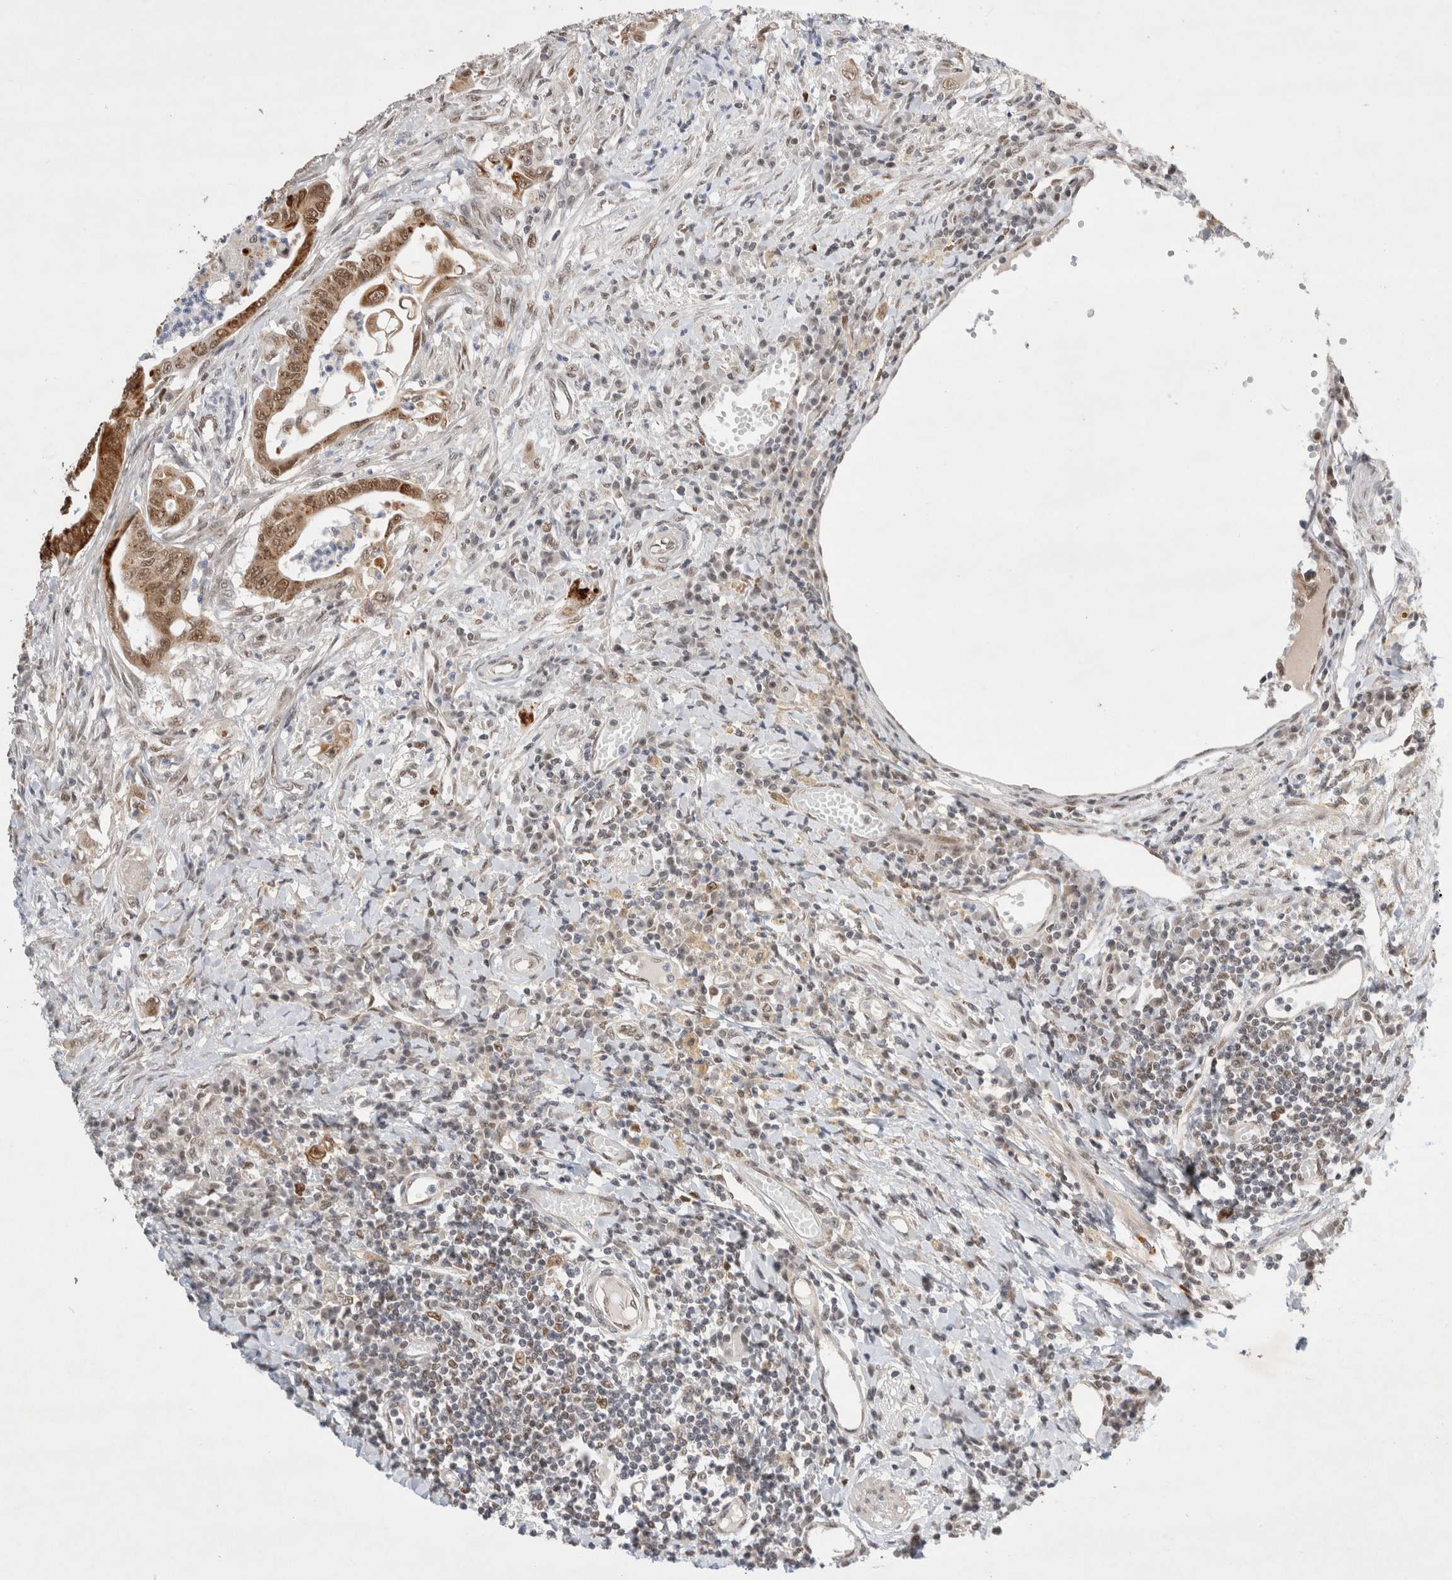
{"staining": {"intensity": "moderate", "quantity": ">75%", "location": "cytoplasmic/membranous,nuclear"}, "tissue": "colorectal cancer", "cell_type": "Tumor cells", "image_type": "cancer", "snomed": [{"axis": "morphology", "description": "Adenoma, NOS"}, {"axis": "morphology", "description": "Adenocarcinoma, NOS"}, {"axis": "topography", "description": "Colon"}], "caption": "Colorectal cancer stained for a protein (brown) demonstrates moderate cytoplasmic/membranous and nuclear positive expression in about >75% of tumor cells.", "gene": "GTF2I", "patient": {"sex": "male", "age": 79}}